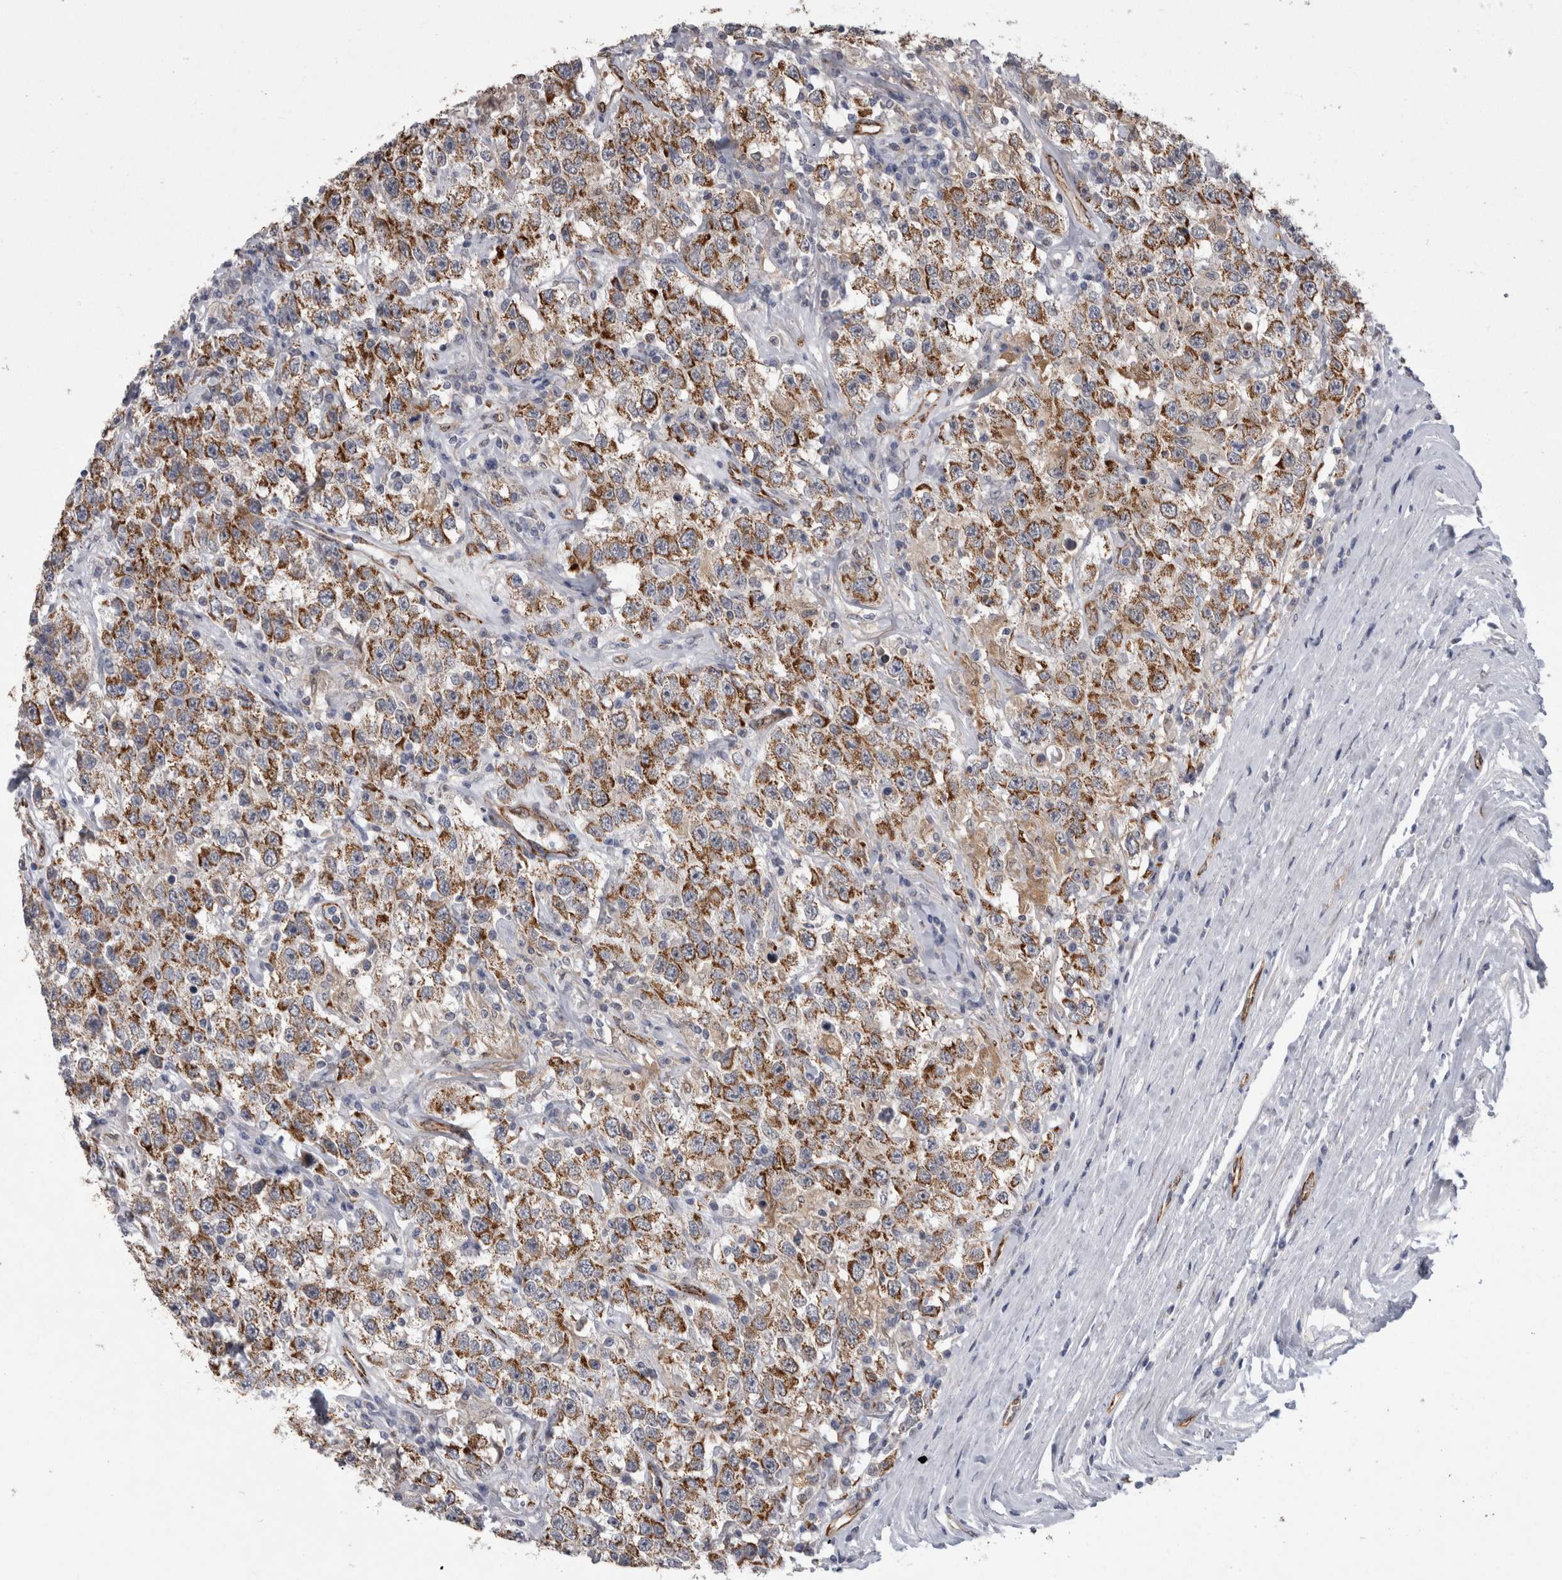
{"staining": {"intensity": "strong", "quantity": ">75%", "location": "cytoplasmic/membranous"}, "tissue": "testis cancer", "cell_type": "Tumor cells", "image_type": "cancer", "snomed": [{"axis": "morphology", "description": "Seminoma, NOS"}, {"axis": "topography", "description": "Testis"}], "caption": "Tumor cells exhibit high levels of strong cytoplasmic/membranous staining in about >75% of cells in human seminoma (testis).", "gene": "ACOT7", "patient": {"sex": "male", "age": 41}}